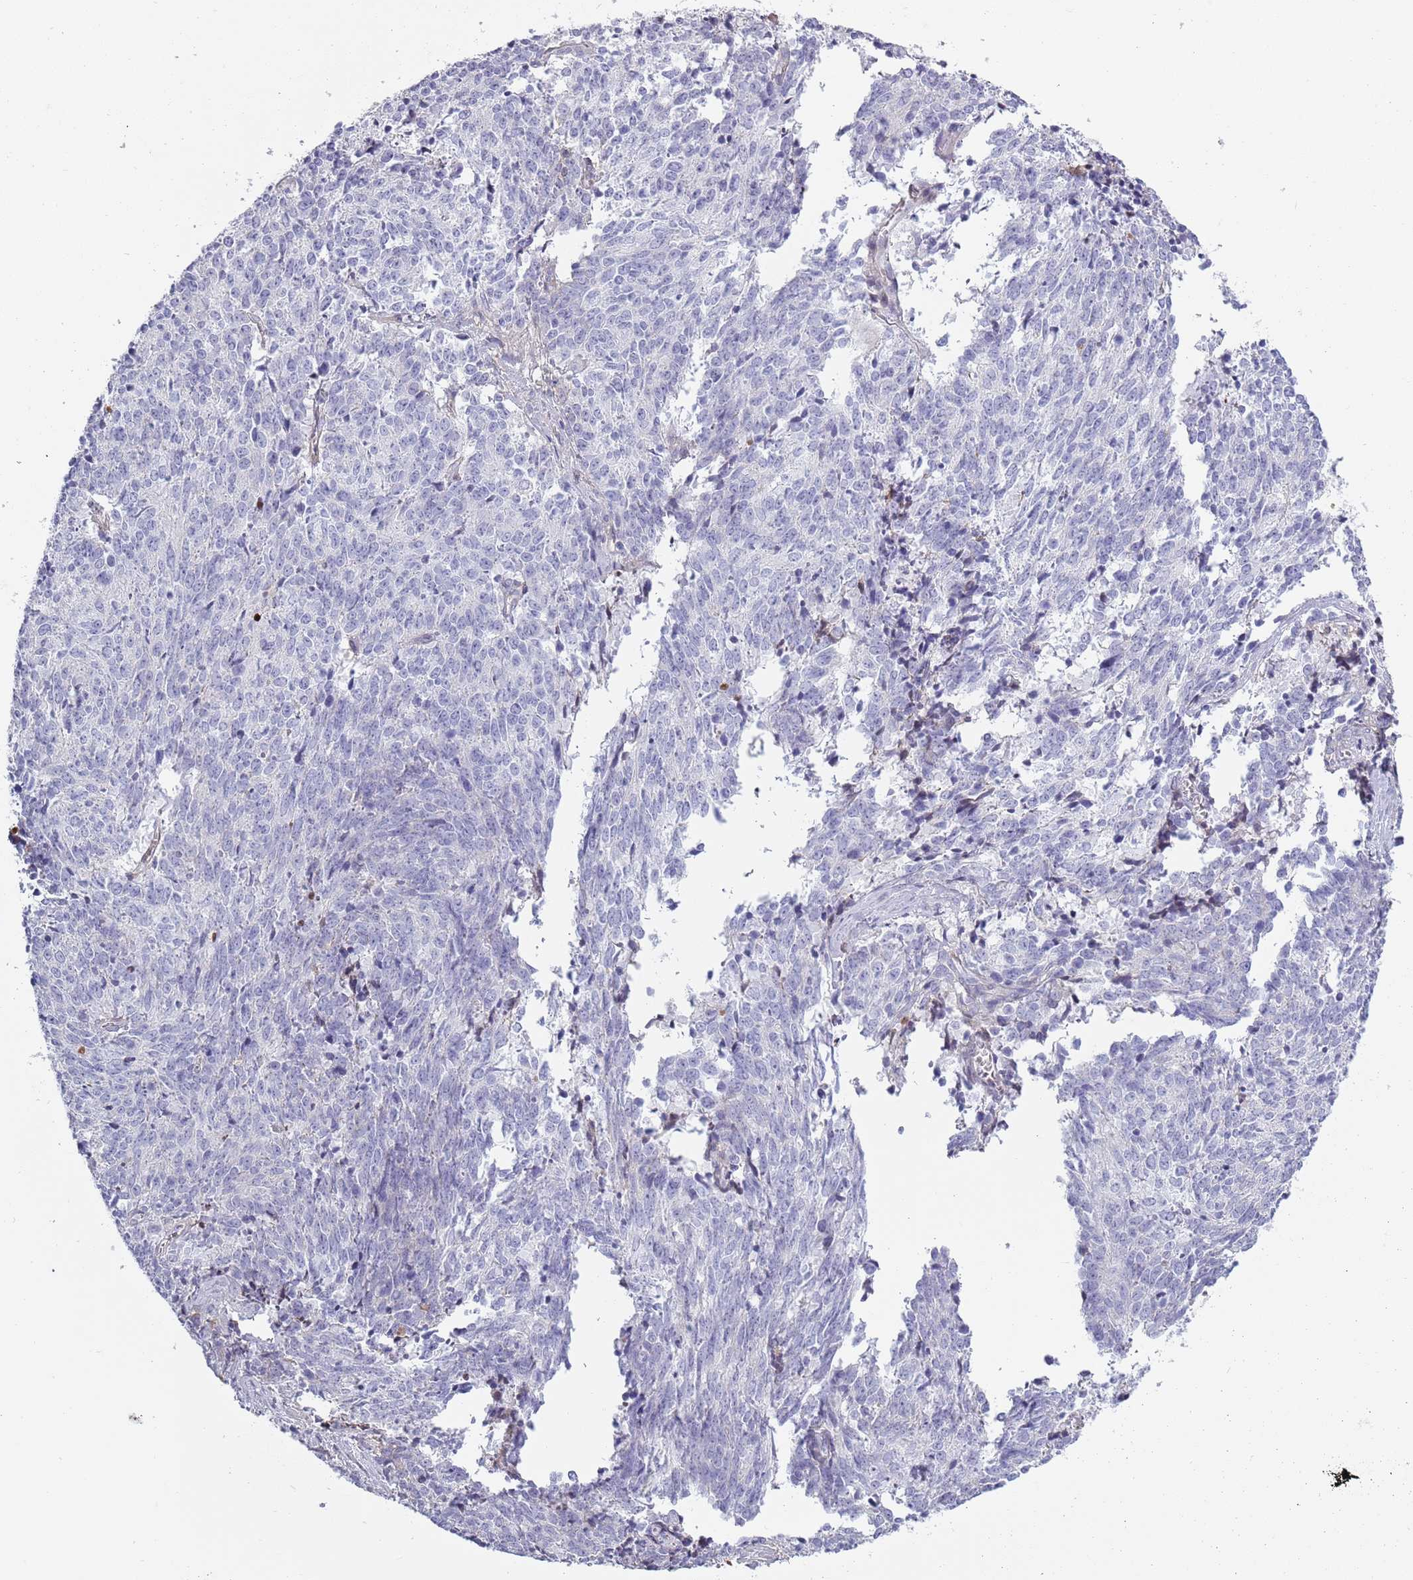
{"staining": {"intensity": "negative", "quantity": "none", "location": "none"}, "tissue": "cervical cancer", "cell_type": "Tumor cells", "image_type": "cancer", "snomed": [{"axis": "morphology", "description": "Squamous cell carcinoma, NOS"}, {"axis": "topography", "description": "Cervix"}], "caption": "Tumor cells are negative for protein expression in human cervical cancer (squamous cell carcinoma).", "gene": "TNFRSF6B", "patient": {"sex": "female", "age": 29}}